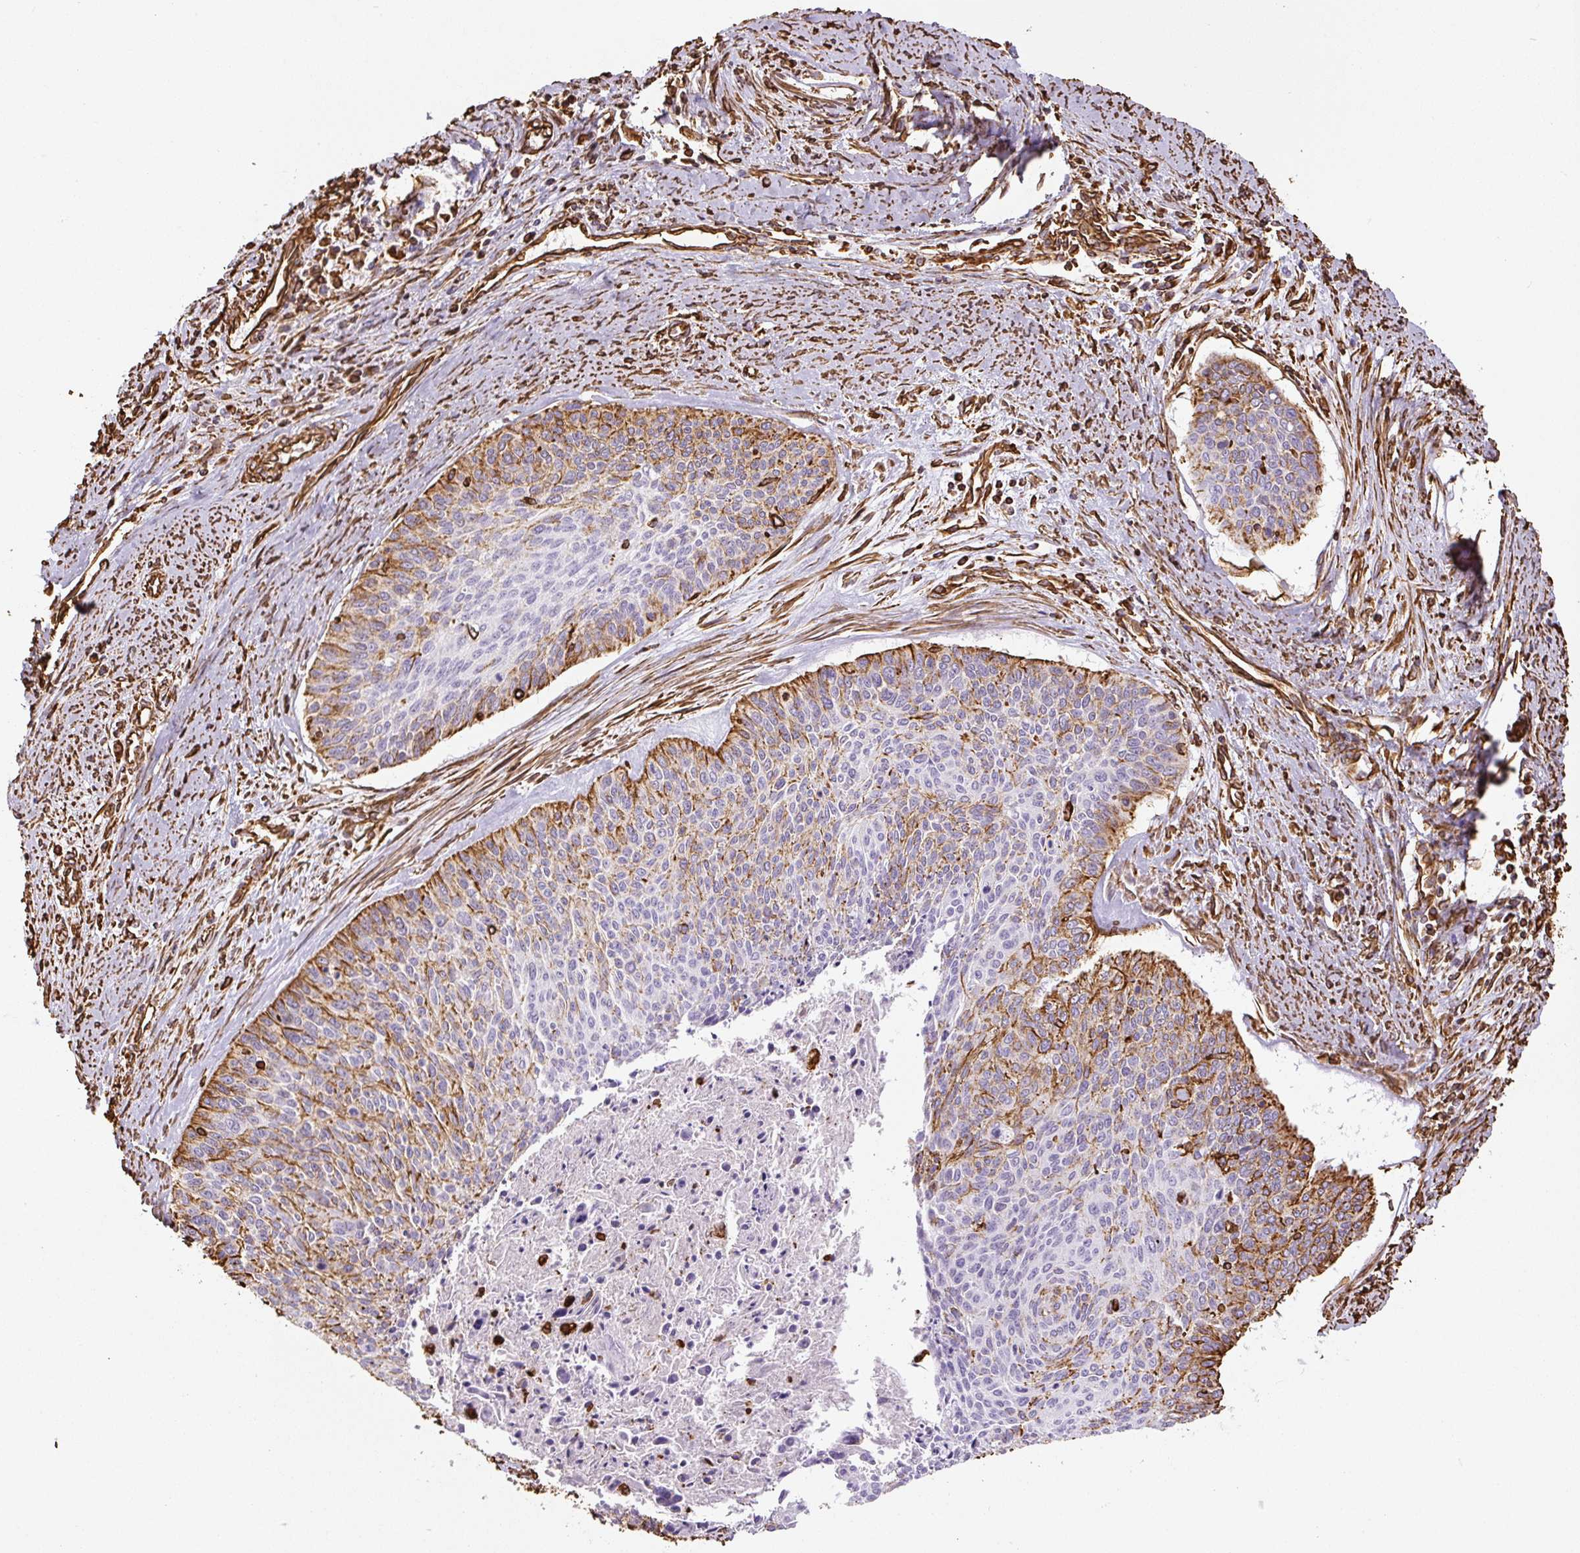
{"staining": {"intensity": "moderate", "quantity": "25%-75%", "location": "cytoplasmic/membranous"}, "tissue": "cervical cancer", "cell_type": "Tumor cells", "image_type": "cancer", "snomed": [{"axis": "morphology", "description": "Squamous cell carcinoma, NOS"}, {"axis": "topography", "description": "Cervix"}], "caption": "Protein staining of cervical squamous cell carcinoma tissue demonstrates moderate cytoplasmic/membranous staining in about 25%-75% of tumor cells. The staining was performed using DAB to visualize the protein expression in brown, while the nuclei were stained in blue with hematoxylin (Magnification: 20x).", "gene": "VIM", "patient": {"sex": "female", "age": 55}}